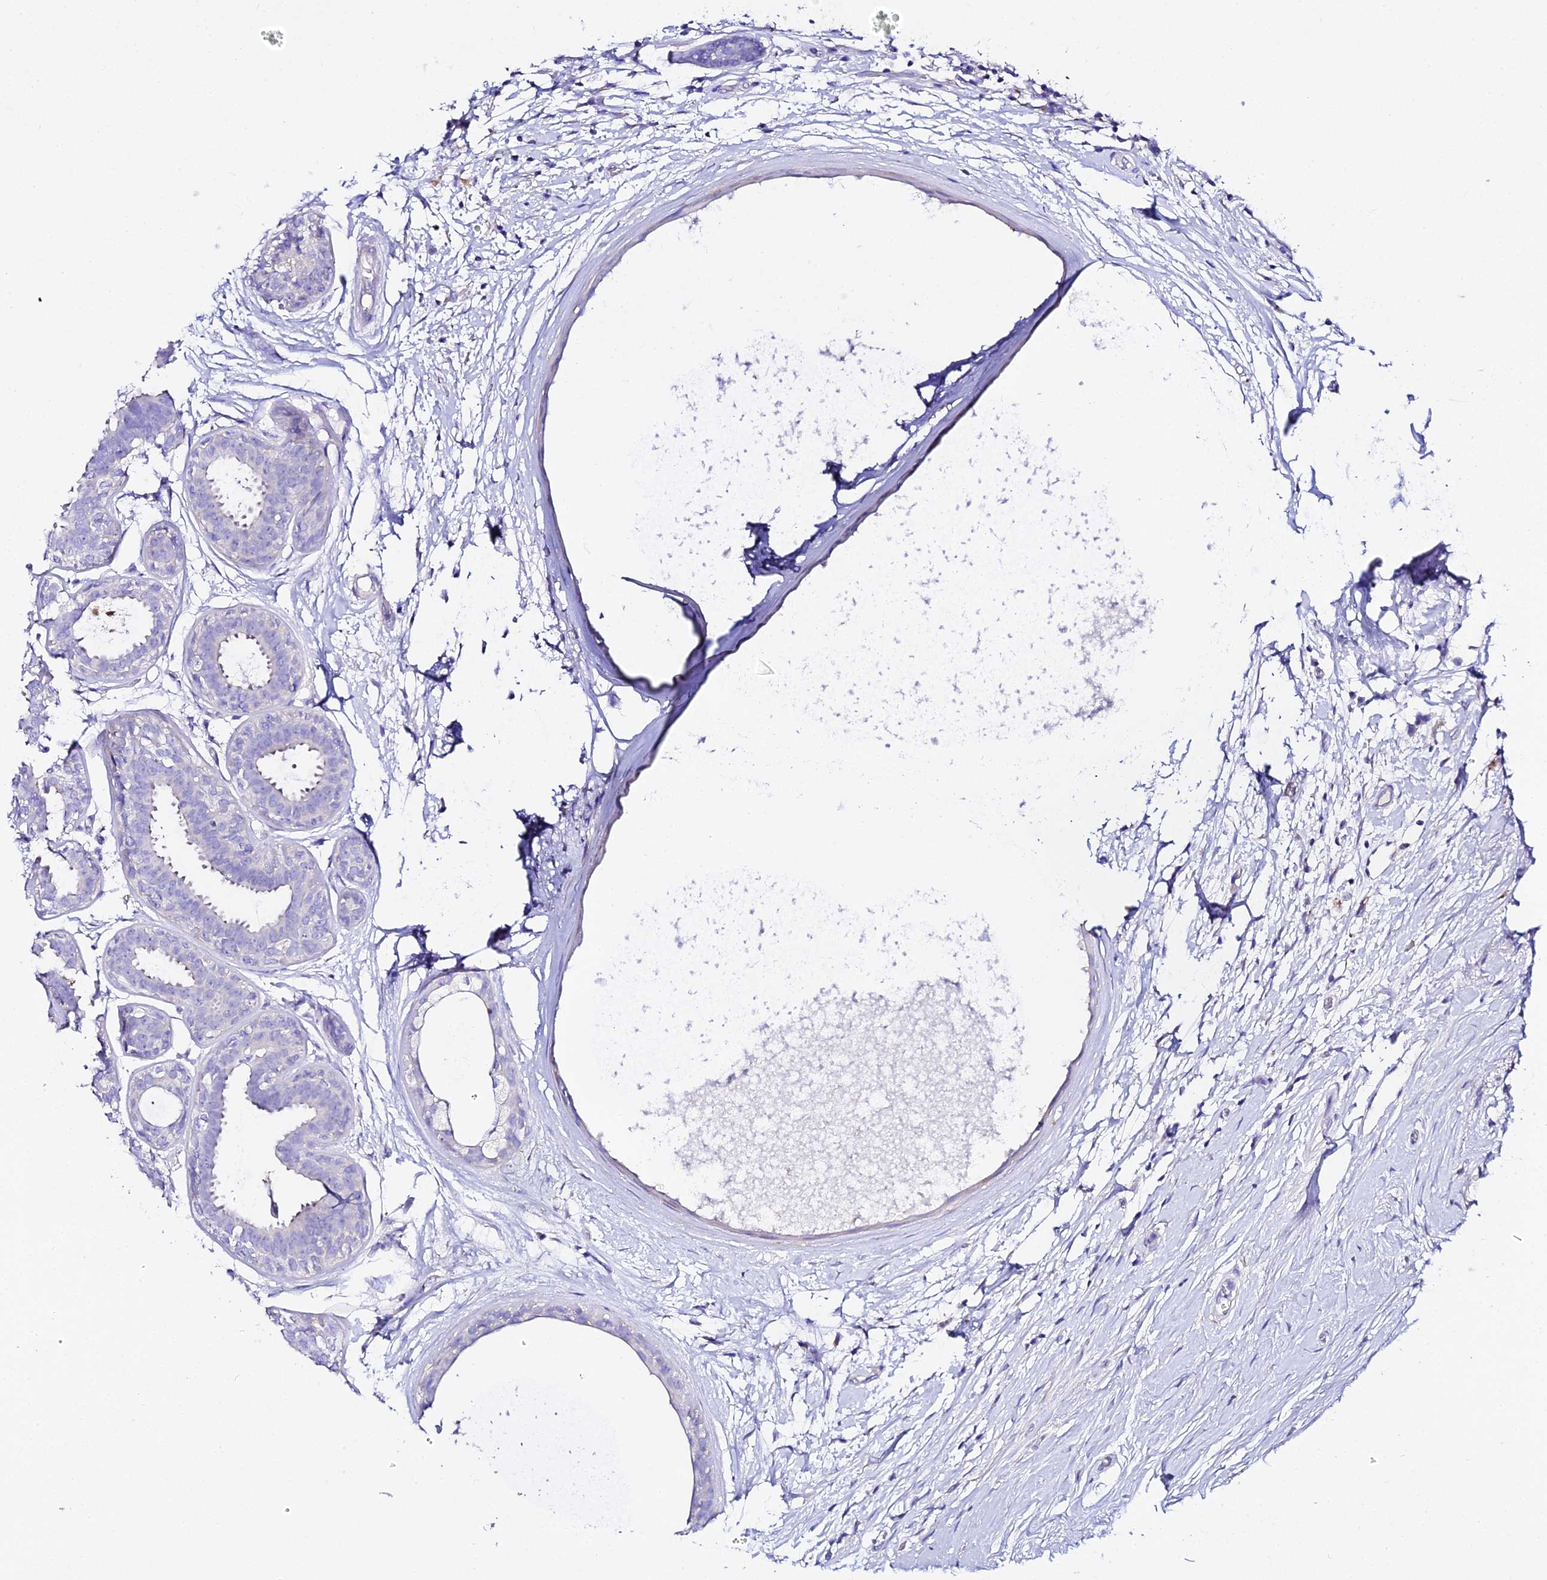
{"staining": {"intensity": "negative", "quantity": "none", "location": "none"}, "tissue": "breast cancer", "cell_type": "Tumor cells", "image_type": "cancer", "snomed": [{"axis": "morphology", "description": "Lobular carcinoma"}, {"axis": "topography", "description": "Breast"}], "caption": "Immunohistochemistry photomicrograph of neoplastic tissue: lobular carcinoma (breast) stained with DAB (3,3'-diaminobenzidine) shows no significant protein staining in tumor cells.", "gene": "TMEM117", "patient": {"sex": "female", "age": 58}}